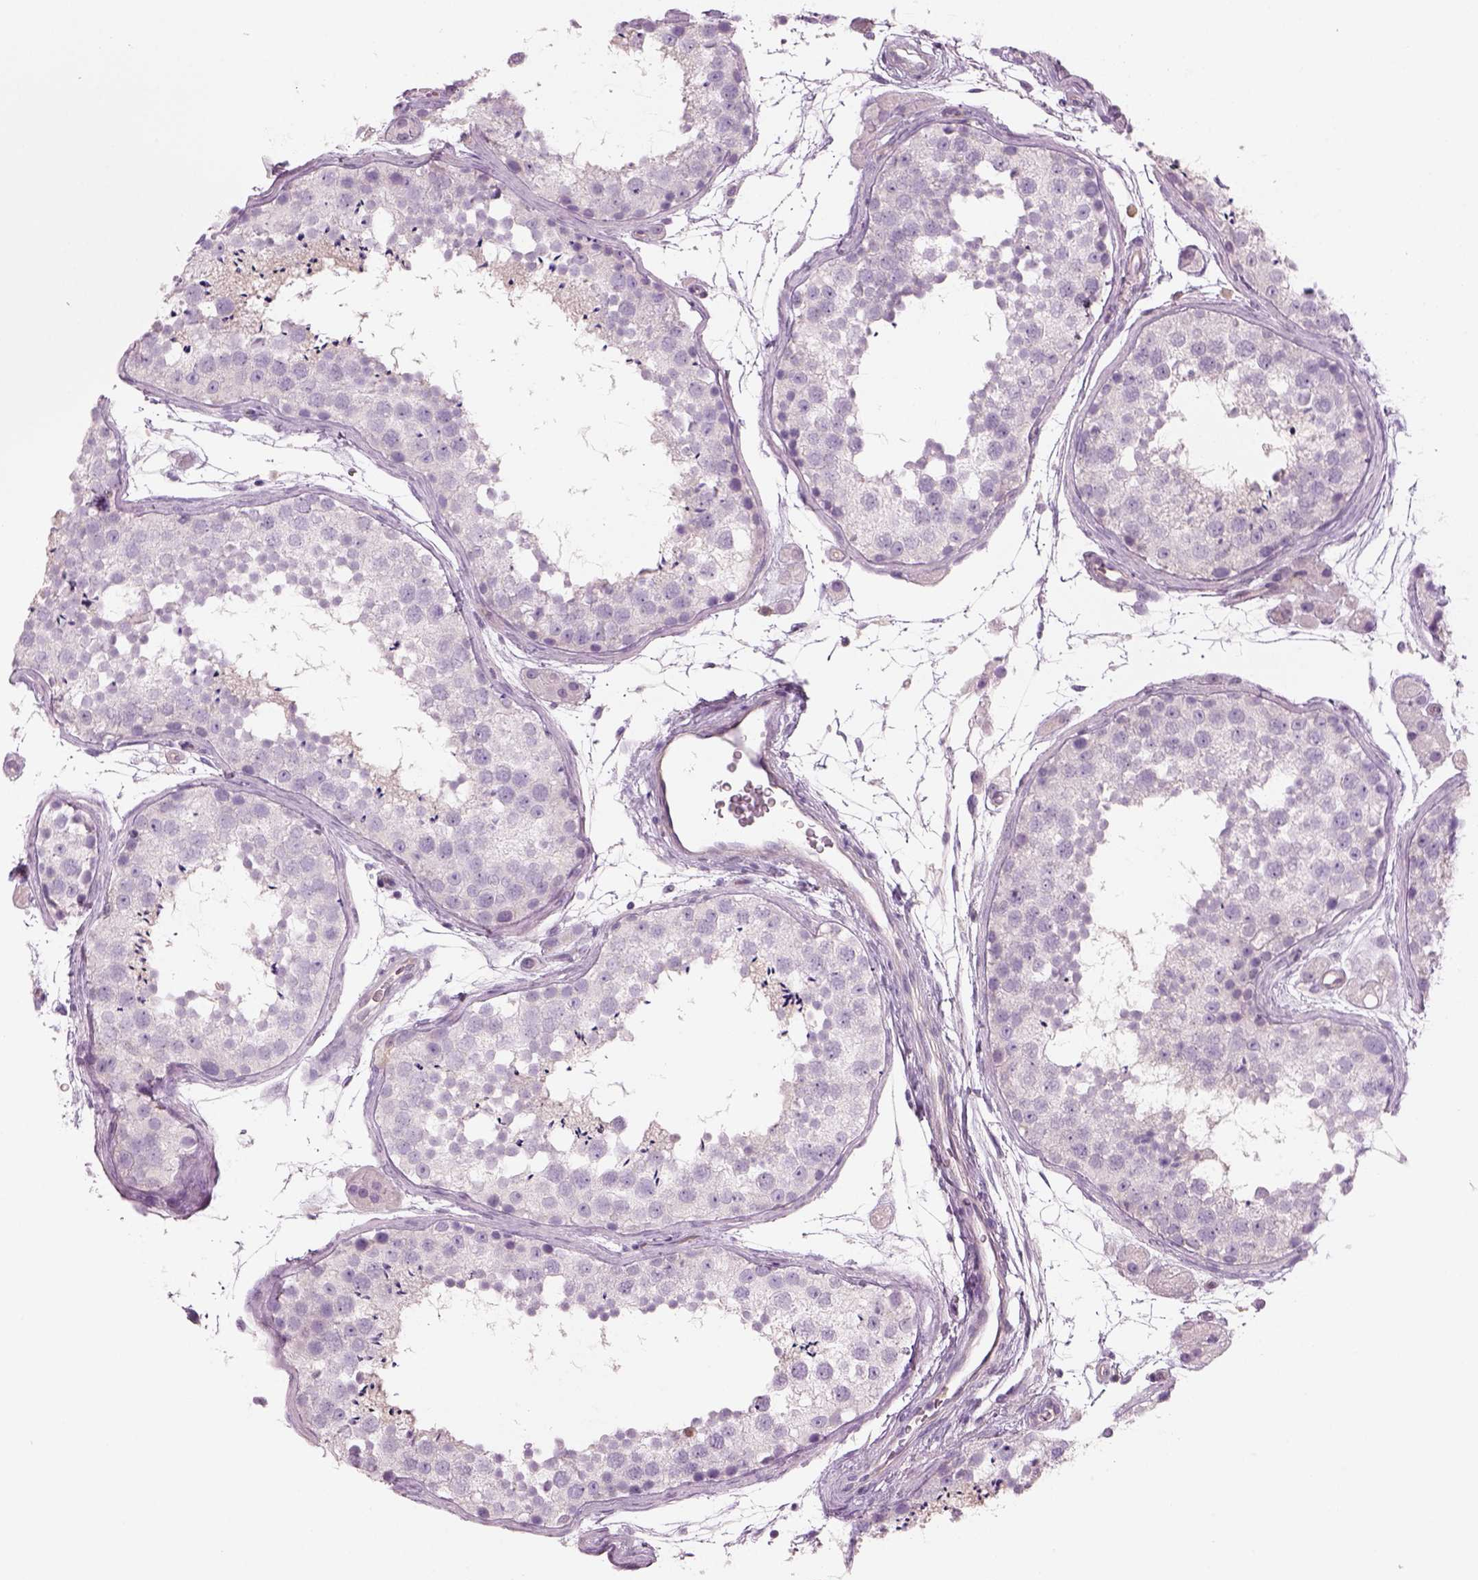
{"staining": {"intensity": "negative", "quantity": "none", "location": "none"}, "tissue": "testis", "cell_type": "Cells in seminiferous ducts", "image_type": "normal", "snomed": [{"axis": "morphology", "description": "Normal tissue, NOS"}, {"axis": "topography", "description": "Testis"}], "caption": "A high-resolution photomicrograph shows IHC staining of normal testis, which reveals no significant expression in cells in seminiferous ducts. (Brightfield microscopy of DAB immunohistochemistry at high magnification).", "gene": "SLC1A7", "patient": {"sex": "male", "age": 41}}